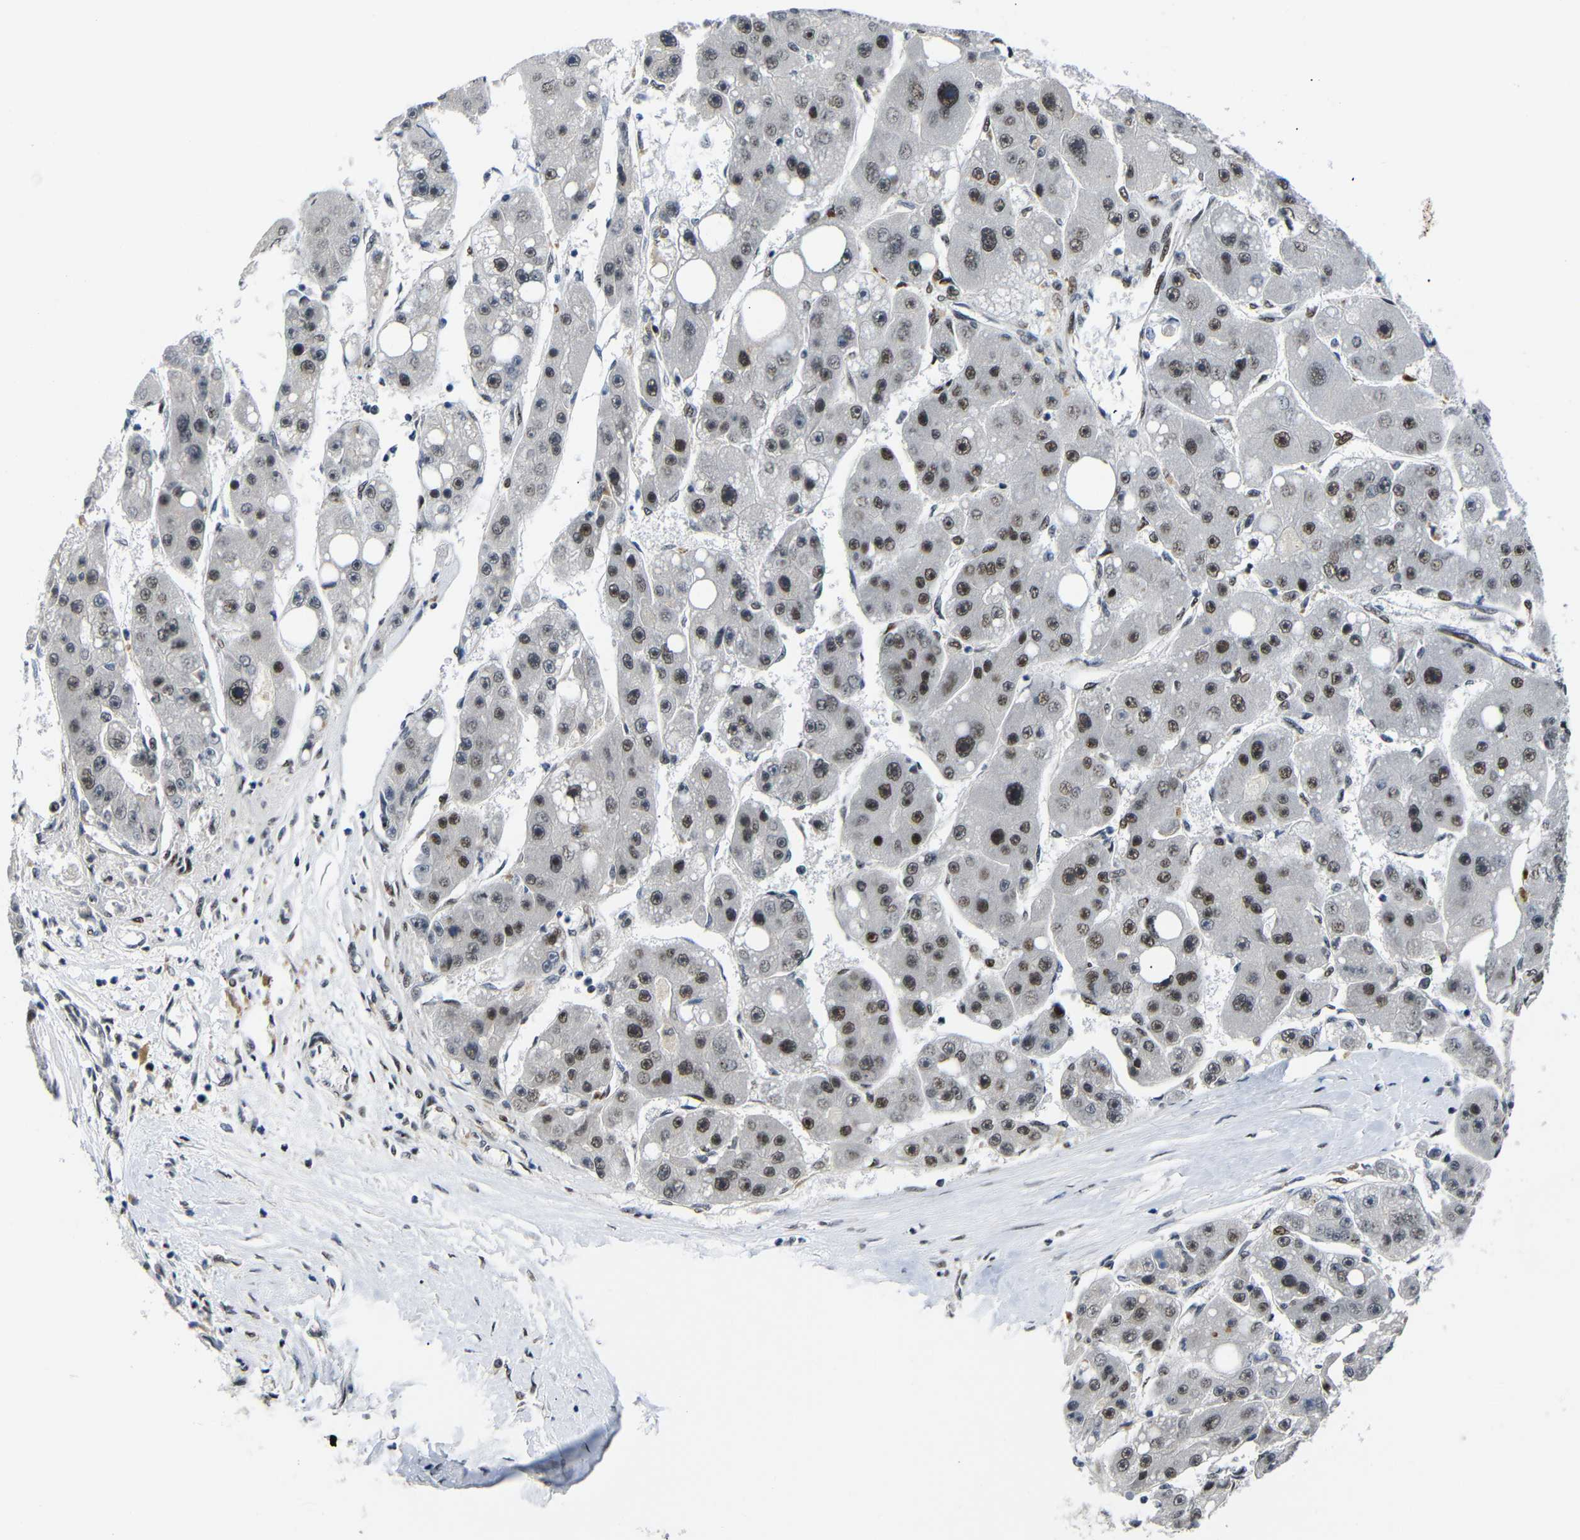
{"staining": {"intensity": "strong", "quantity": "25%-75%", "location": "nuclear"}, "tissue": "liver cancer", "cell_type": "Tumor cells", "image_type": "cancer", "snomed": [{"axis": "morphology", "description": "Carcinoma, Hepatocellular, NOS"}, {"axis": "topography", "description": "Liver"}], "caption": "Protein expression analysis of liver hepatocellular carcinoma exhibits strong nuclear expression in about 25%-75% of tumor cells.", "gene": "SETDB2", "patient": {"sex": "female", "age": 61}}